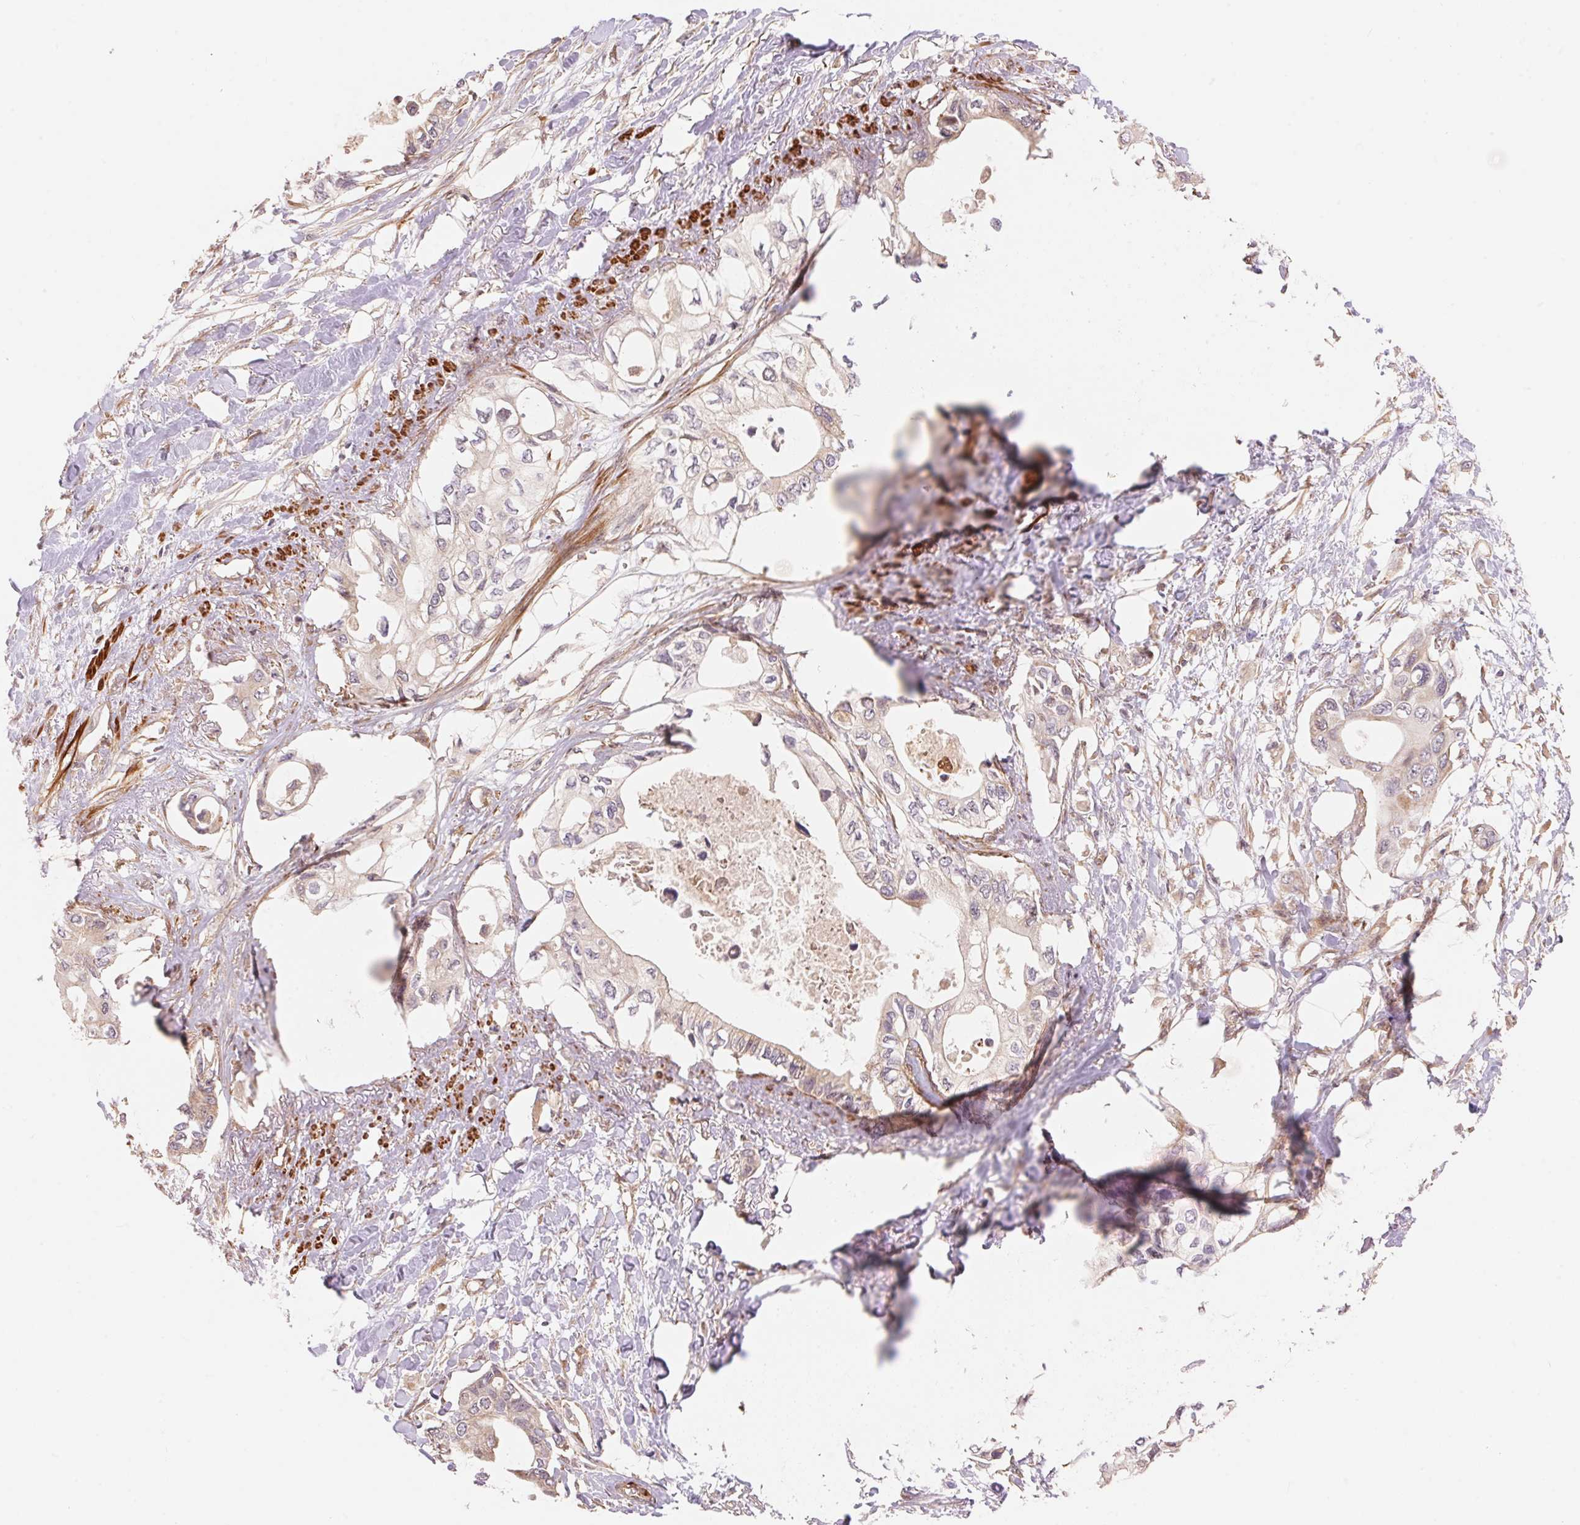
{"staining": {"intensity": "weak", "quantity": "<25%", "location": "cytoplasmic/membranous"}, "tissue": "pancreatic cancer", "cell_type": "Tumor cells", "image_type": "cancer", "snomed": [{"axis": "morphology", "description": "Adenocarcinoma, NOS"}, {"axis": "topography", "description": "Pancreas"}], "caption": "This is an immunohistochemistry image of pancreatic adenocarcinoma. There is no staining in tumor cells.", "gene": "TNIP2", "patient": {"sex": "female", "age": 63}}